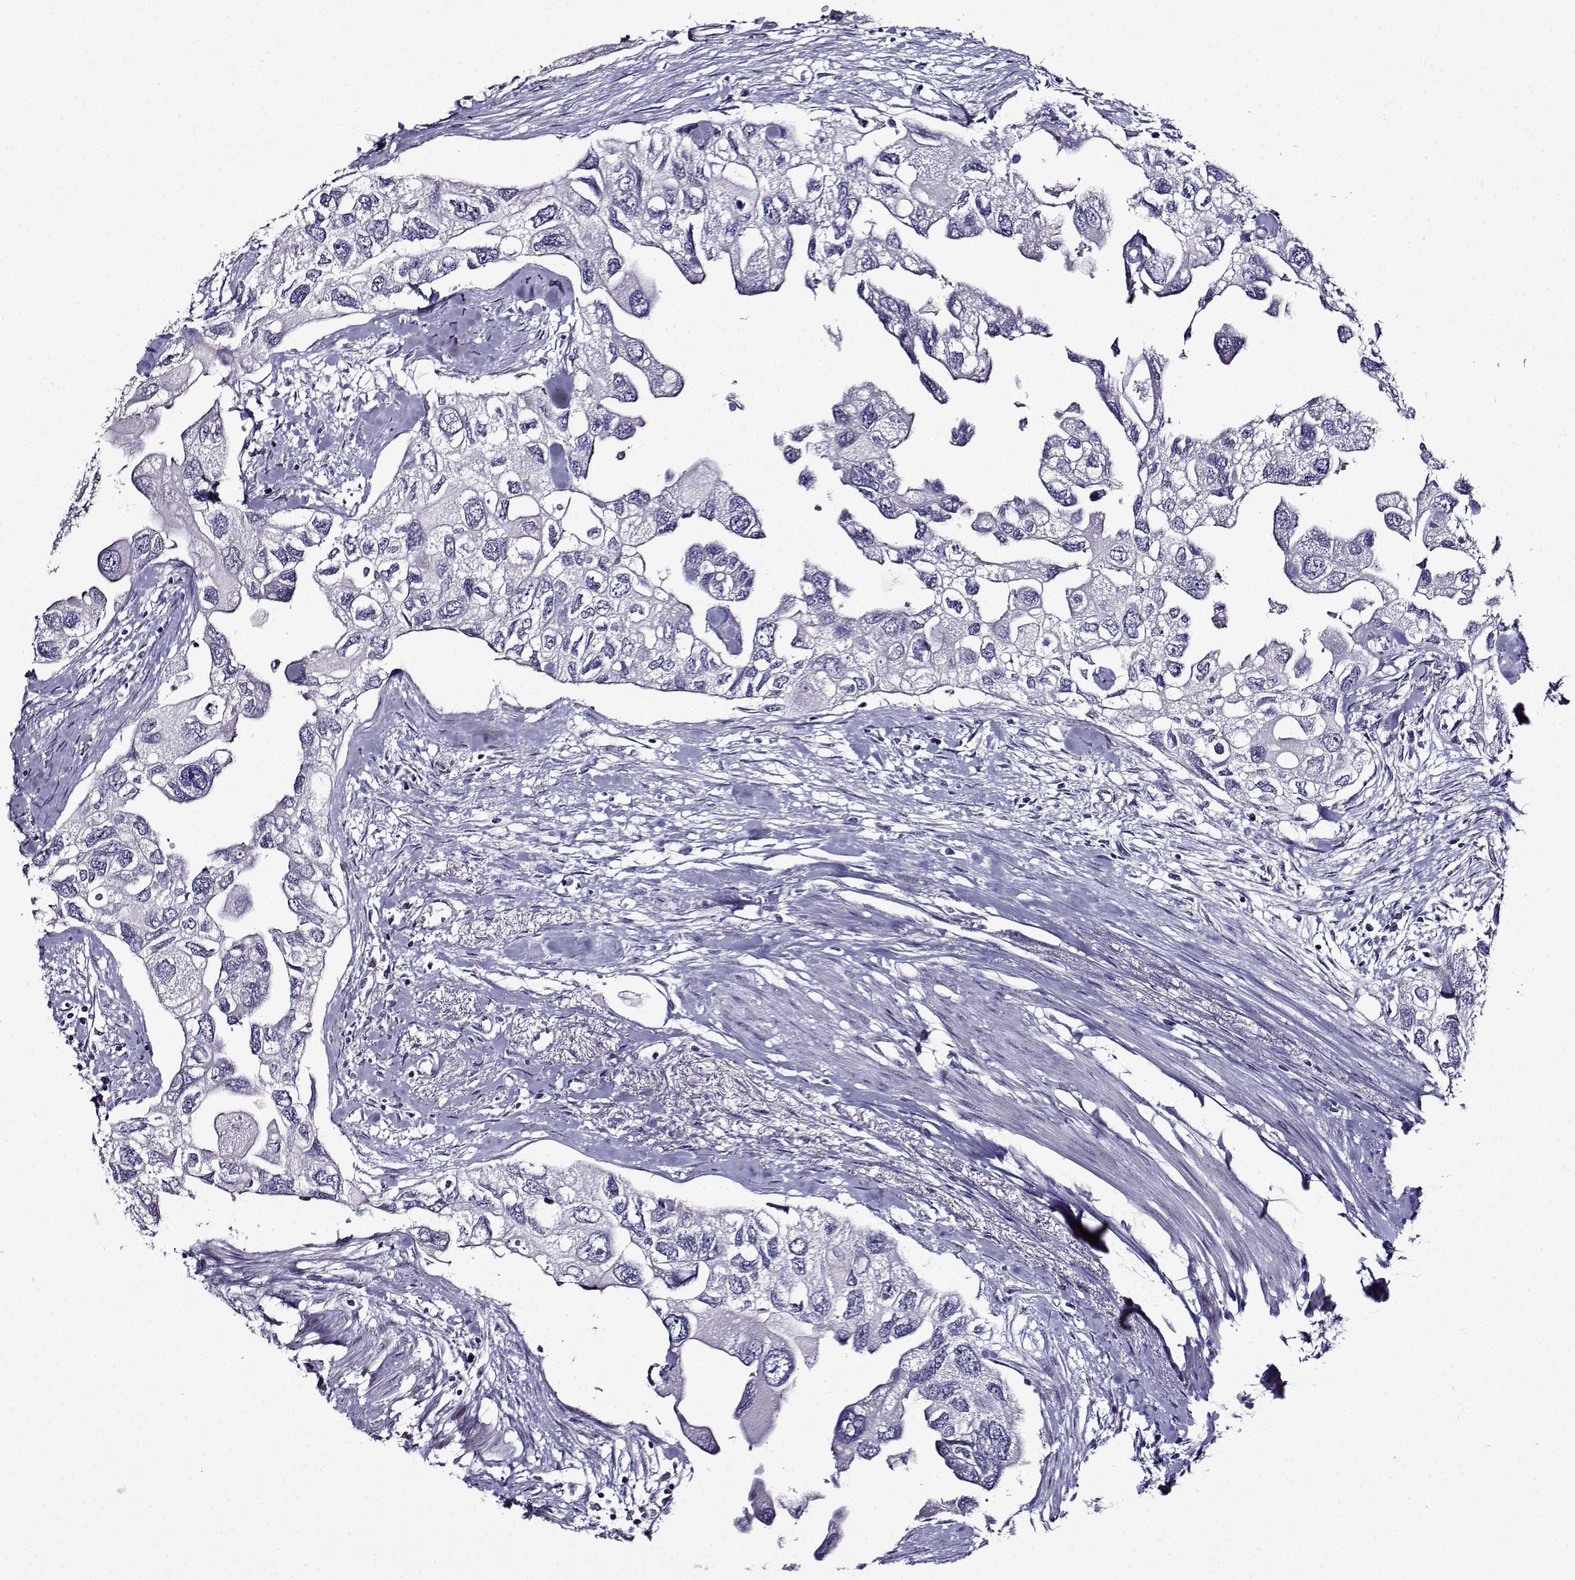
{"staining": {"intensity": "negative", "quantity": "none", "location": "none"}, "tissue": "urothelial cancer", "cell_type": "Tumor cells", "image_type": "cancer", "snomed": [{"axis": "morphology", "description": "Urothelial carcinoma, High grade"}, {"axis": "topography", "description": "Urinary bladder"}], "caption": "Immunohistochemical staining of urothelial cancer exhibits no significant expression in tumor cells.", "gene": "TMEM266", "patient": {"sex": "male", "age": 59}}